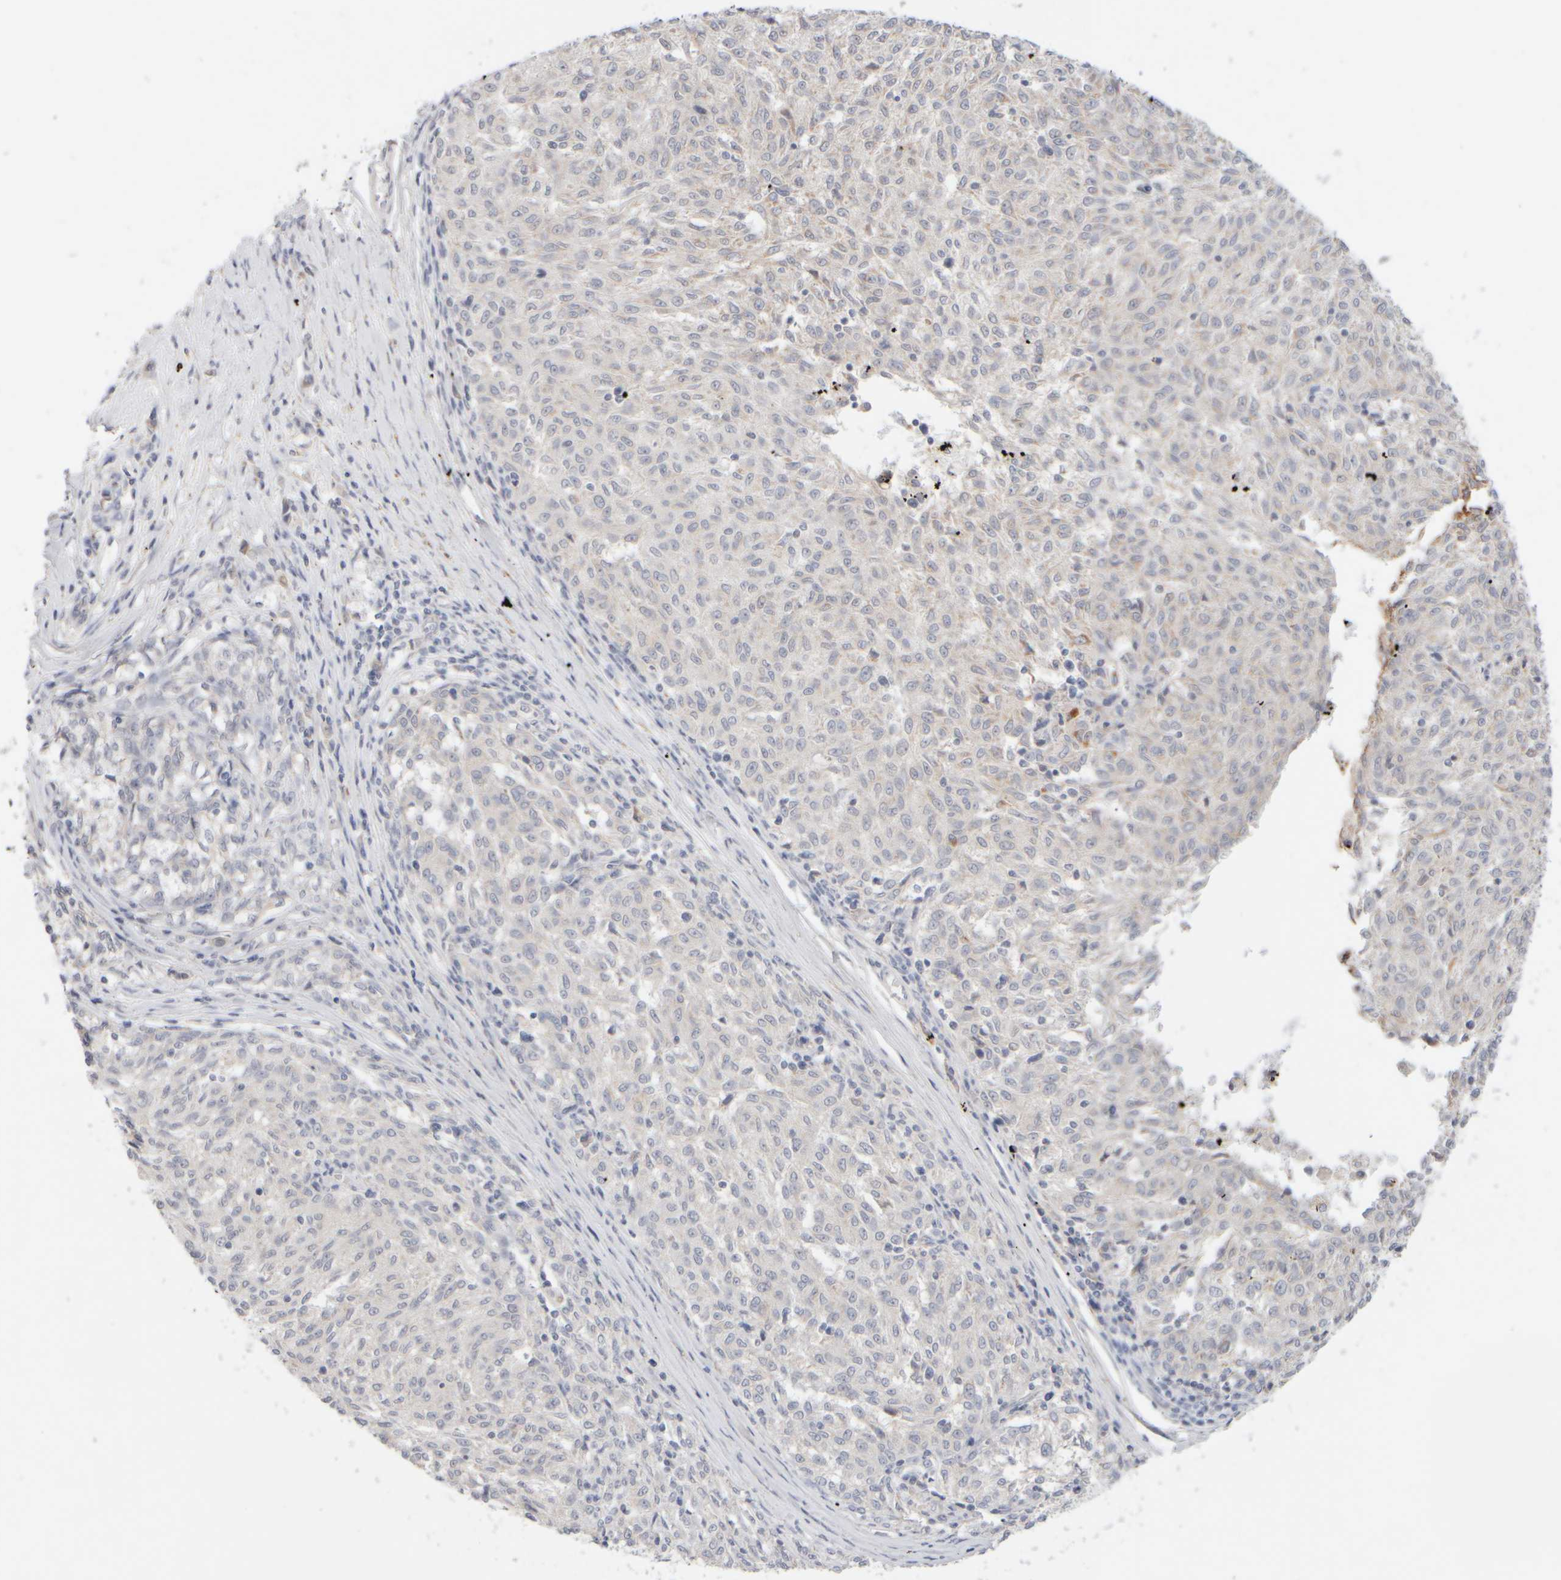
{"staining": {"intensity": "negative", "quantity": "none", "location": "none"}, "tissue": "melanoma", "cell_type": "Tumor cells", "image_type": "cancer", "snomed": [{"axis": "morphology", "description": "Malignant melanoma, NOS"}, {"axis": "topography", "description": "Skin"}], "caption": "Melanoma was stained to show a protein in brown. There is no significant expression in tumor cells.", "gene": "ZNF112", "patient": {"sex": "female", "age": 72}}